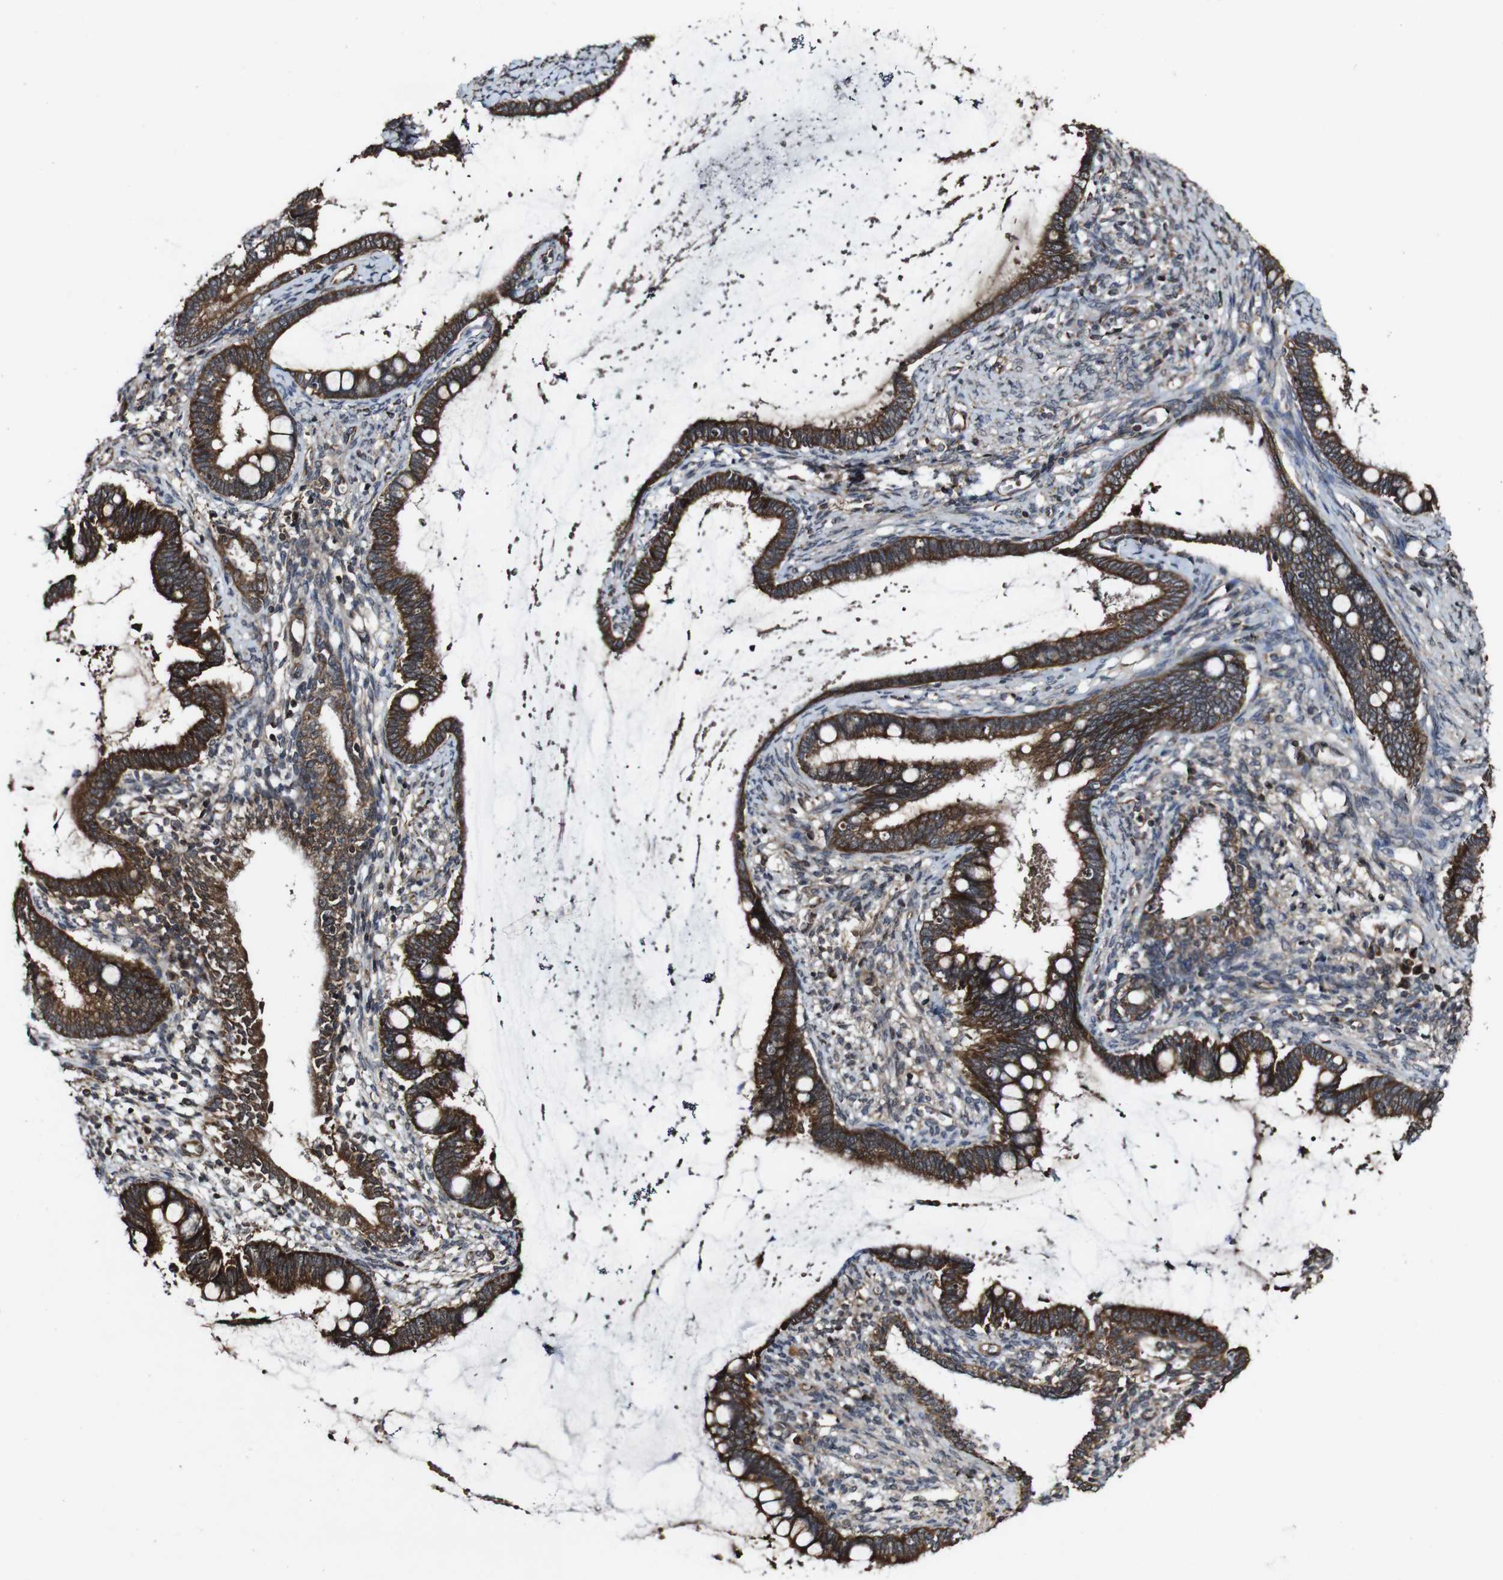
{"staining": {"intensity": "strong", "quantity": ">75%", "location": "cytoplasmic/membranous"}, "tissue": "cervical cancer", "cell_type": "Tumor cells", "image_type": "cancer", "snomed": [{"axis": "morphology", "description": "Adenocarcinoma, NOS"}, {"axis": "topography", "description": "Cervix"}], "caption": "IHC micrograph of human cervical cancer (adenocarcinoma) stained for a protein (brown), which exhibits high levels of strong cytoplasmic/membranous positivity in about >75% of tumor cells.", "gene": "BTN3A3", "patient": {"sex": "female", "age": 44}}